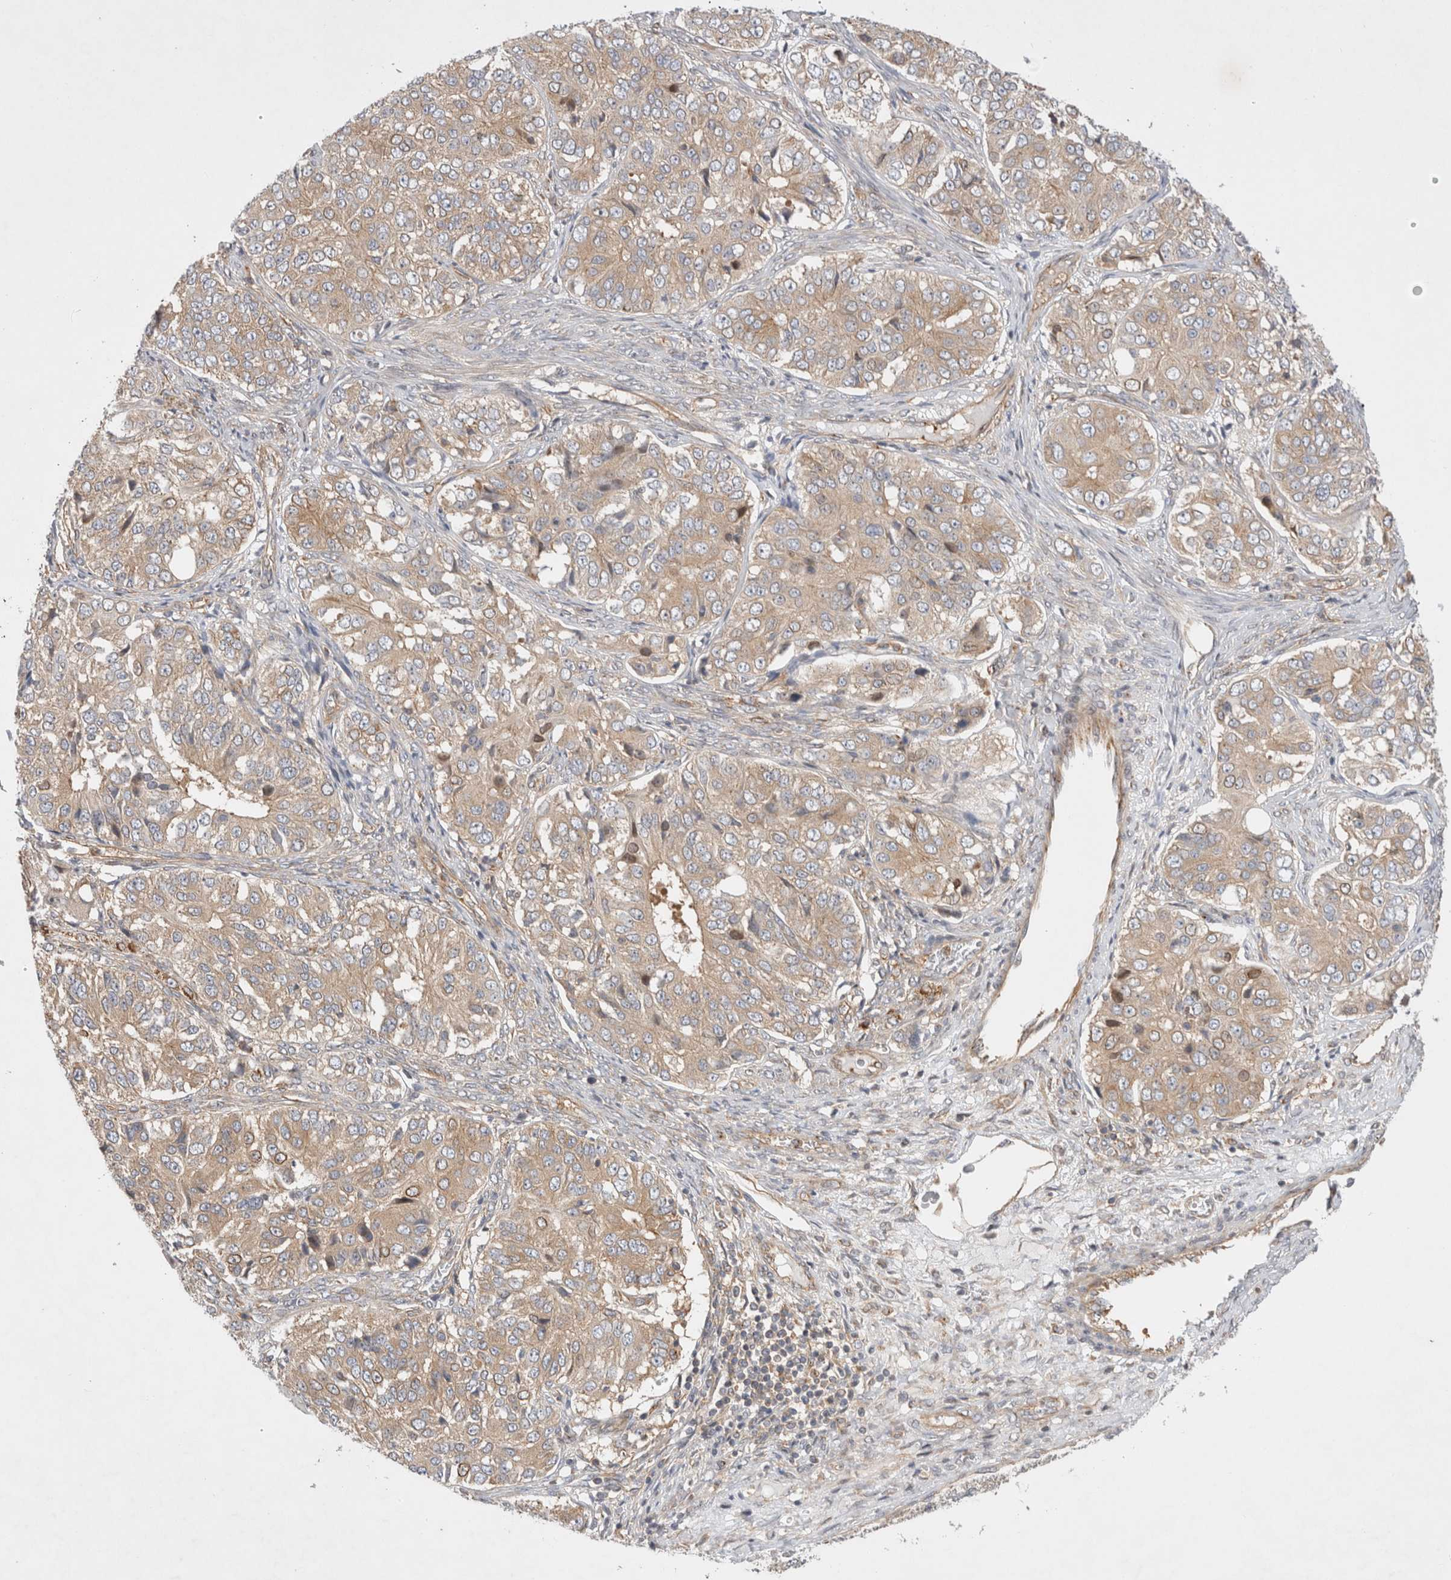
{"staining": {"intensity": "weak", "quantity": ">75%", "location": "cytoplasmic/membranous"}, "tissue": "ovarian cancer", "cell_type": "Tumor cells", "image_type": "cancer", "snomed": [{"axis": "morphology", "description": "Carcinoma, endometroid"}, {"axis": "topography", "description": "Ovary"}], "caption": "An image of human endometroid carcinoma (ovarian) stained for a protein reveals weak cytoplasmic/membranous brown staining in tumor cells.", "gene": "GPR150", "patient": {"sex": "female", "age": 51}}